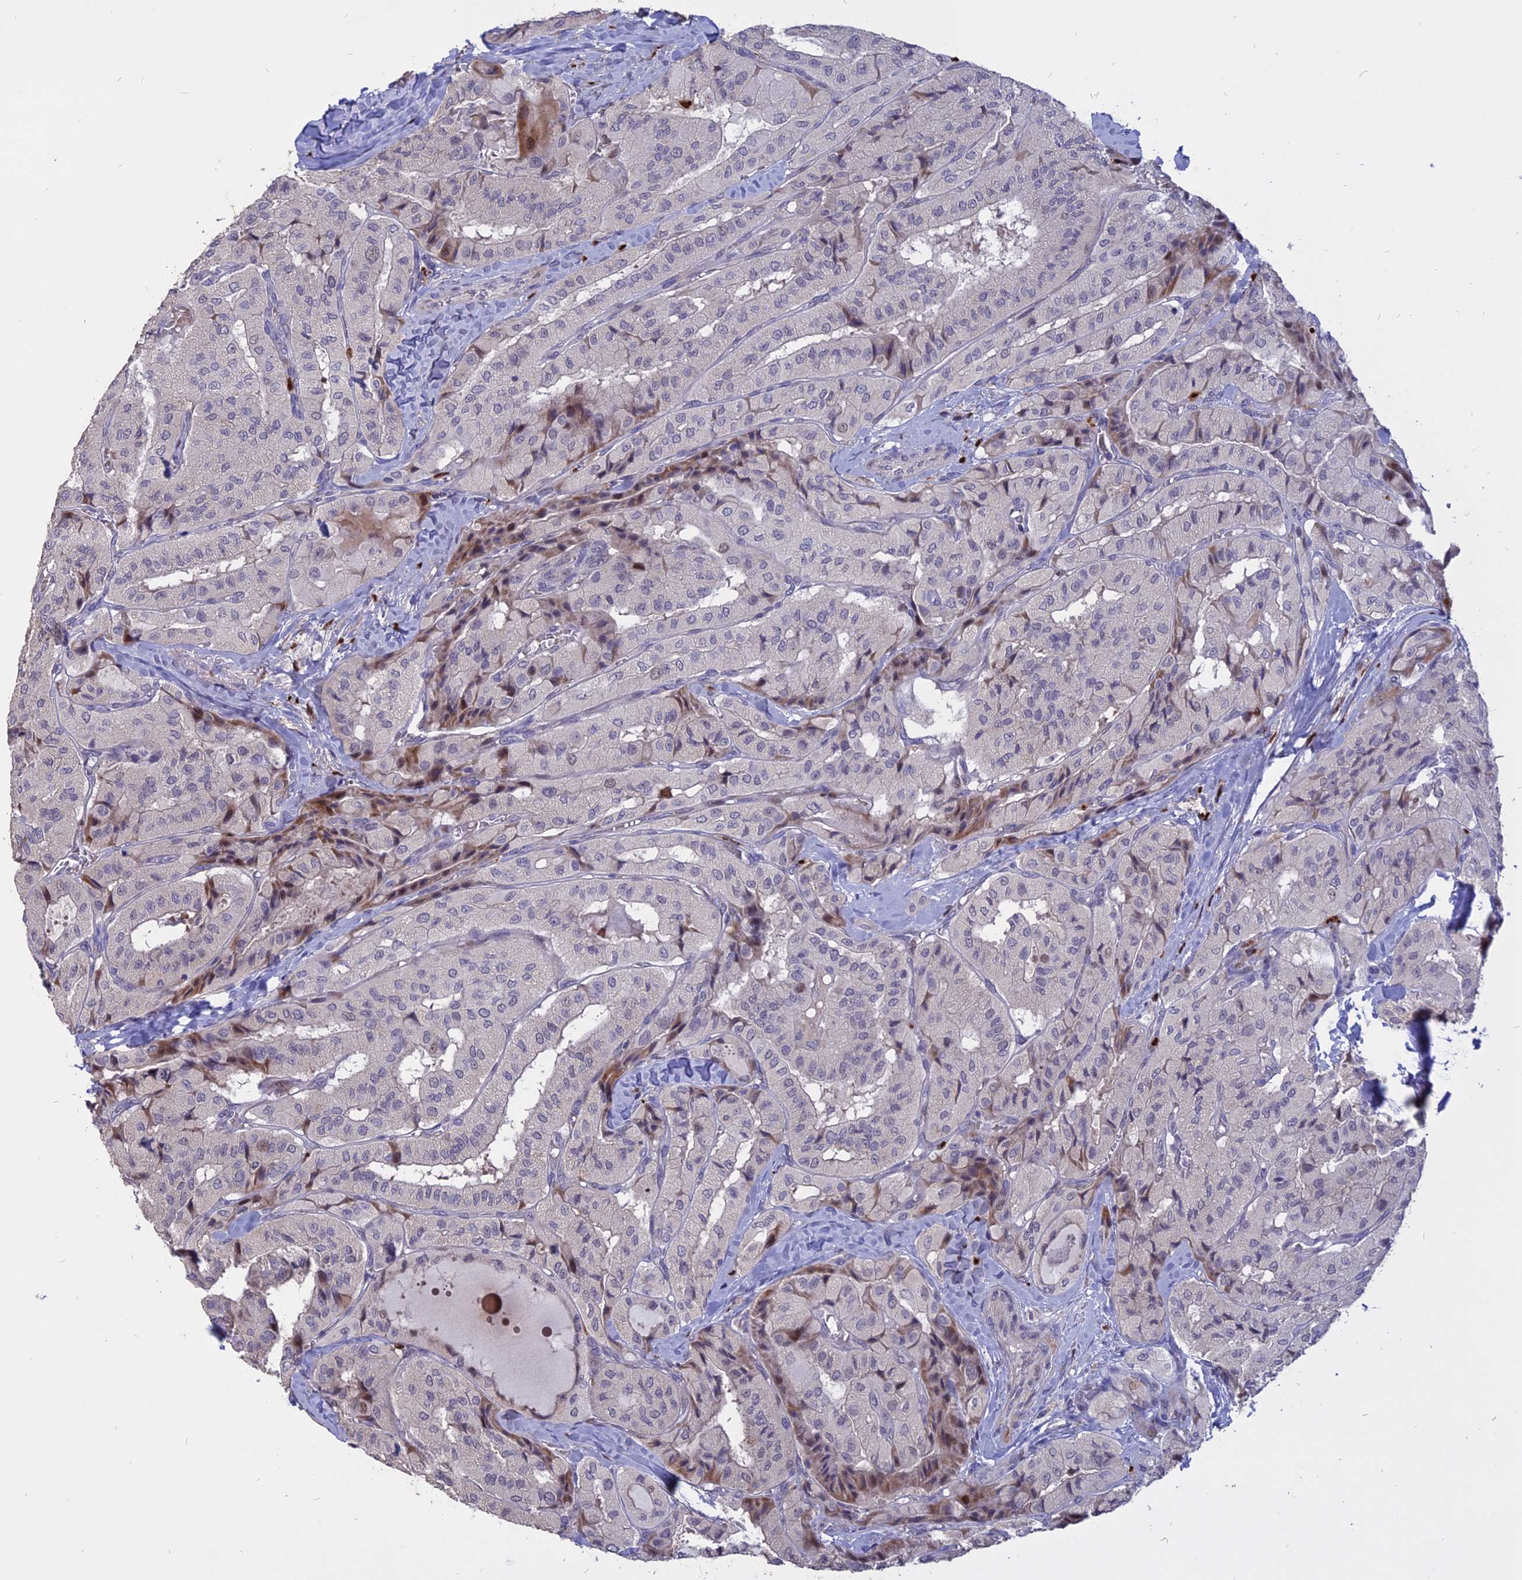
{"staining": {"intensity": "weak", "quantity": "<25%", "location": "nuclear"}, "tissue": "thyroid cancer", "cell_type": "Tumor cells", "image_type": "cancer", "snomed": [{"axis": "morphology", "description": "Normal tissue, NOS"}, {"axis": "morphology", "description": "Papillary adenocarcinoma, NOS"}, {"axis": "topography", "description": "Thyroid gland"}], "caption": "A high-resolution histopathology image shows immunohistochemistry staining of thyroid cancer (papillary adenocarcinoma), which reveals no significant staining in tumor cells.", "gene": "TMEM263", "patient": {"sex": "female", "age": 59}}